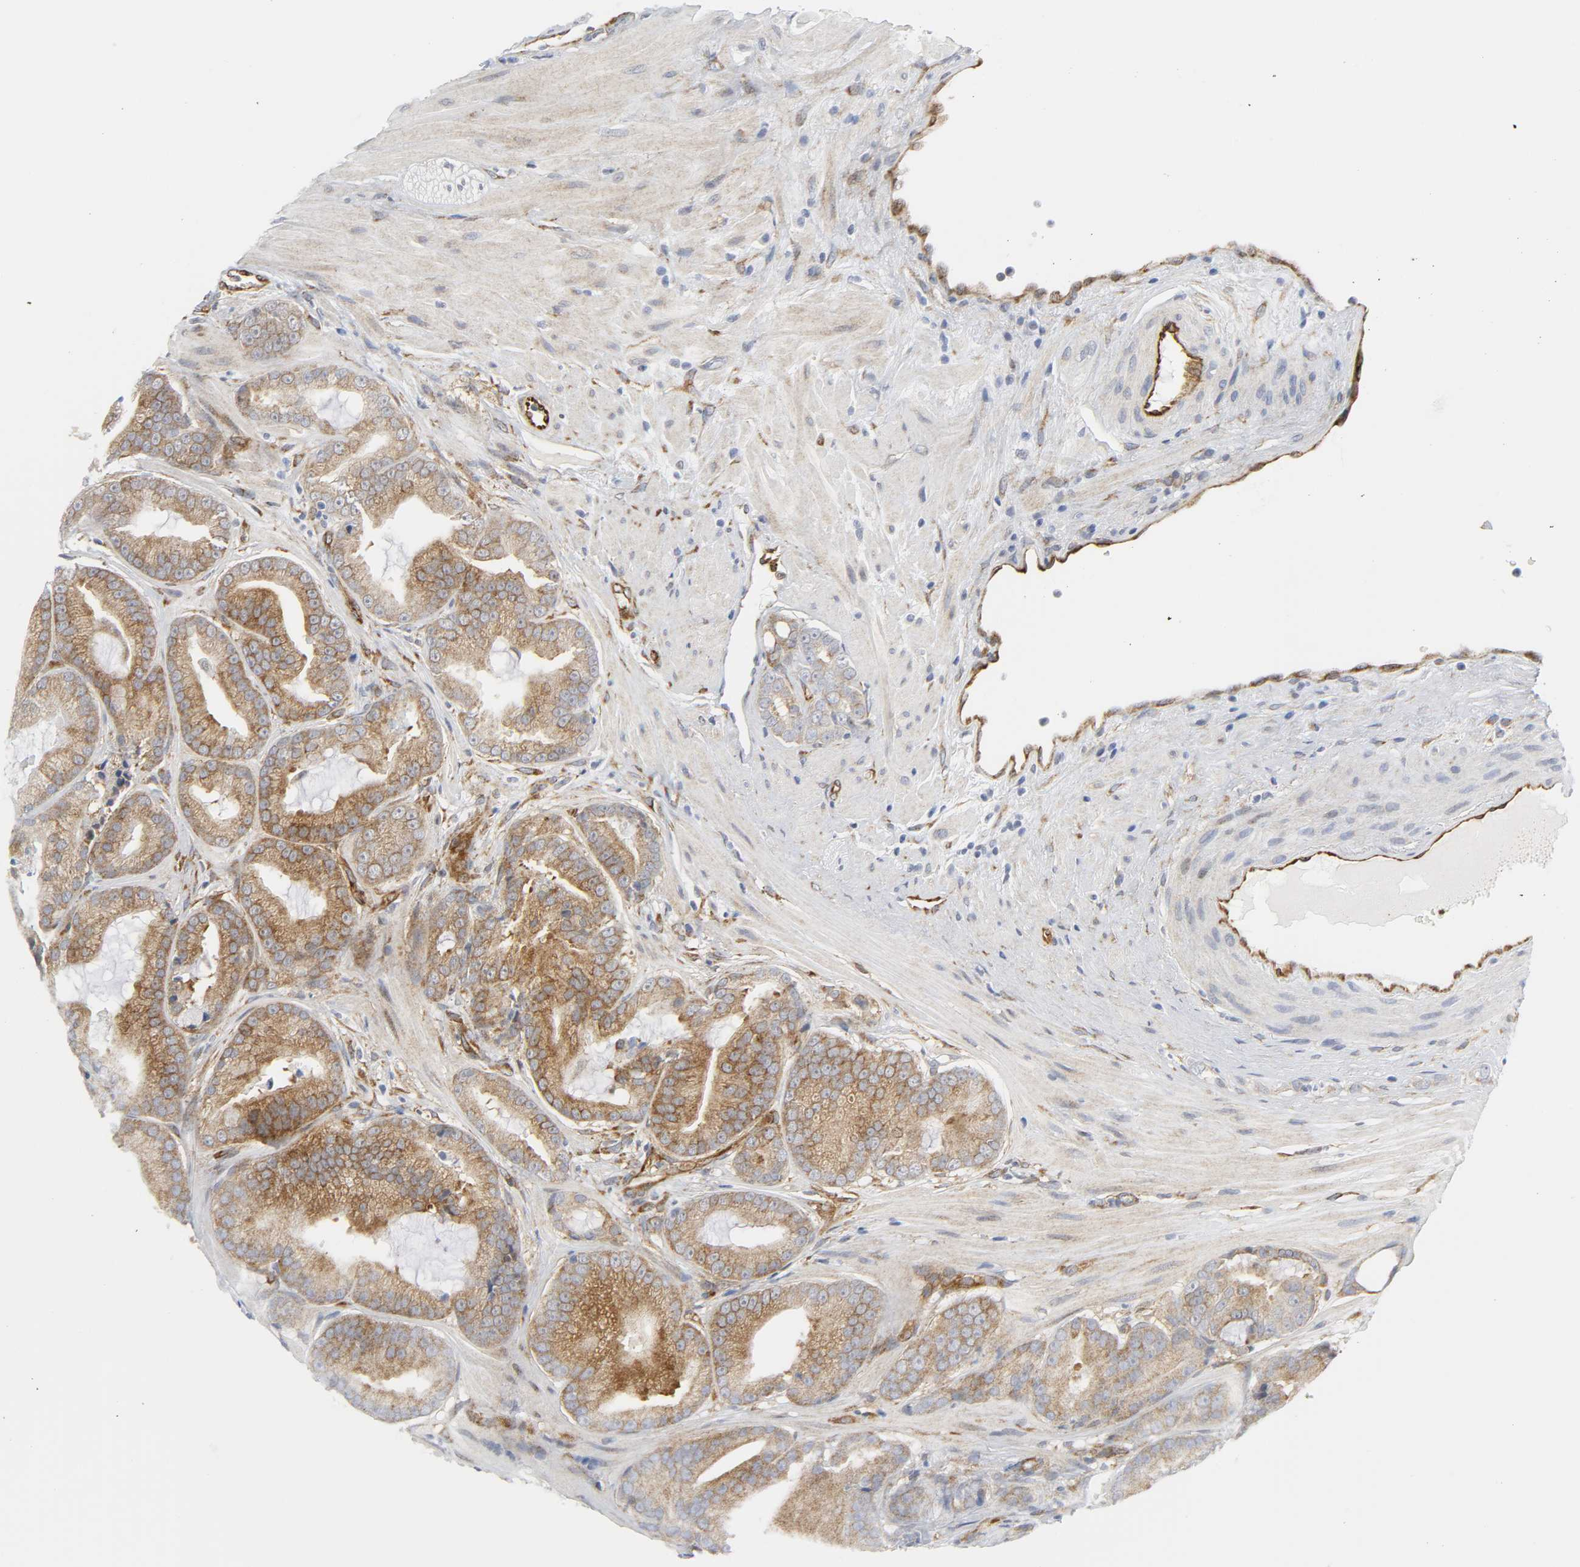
{"staining": {"intensity": "moderate", "quantity": ">75%", "location": "cytoplasmic/membranous"}, "tissue": "prostate cancer", "cell_type": "Tumor cells", "image_type": "cancer", "snomed": [{"axis": "morphology", "description": "Adenocarcinoma, Low grade"}, {"axis": "topography", "description": "Prostate"}], "caption": "A high-resolution photomicrograph shows immunohistochemistry (IHC) staining of prostate cancer (low-grade adenocarcinoma), which reveals moderate cytoplasmic/membranous expression in approximately >75% of tumor cells. Ihc stains the protein of interest in brown and the nuclei are stained blue.", "gene": "DOCK1", "patient": {"sex": "male", "age": 58}}